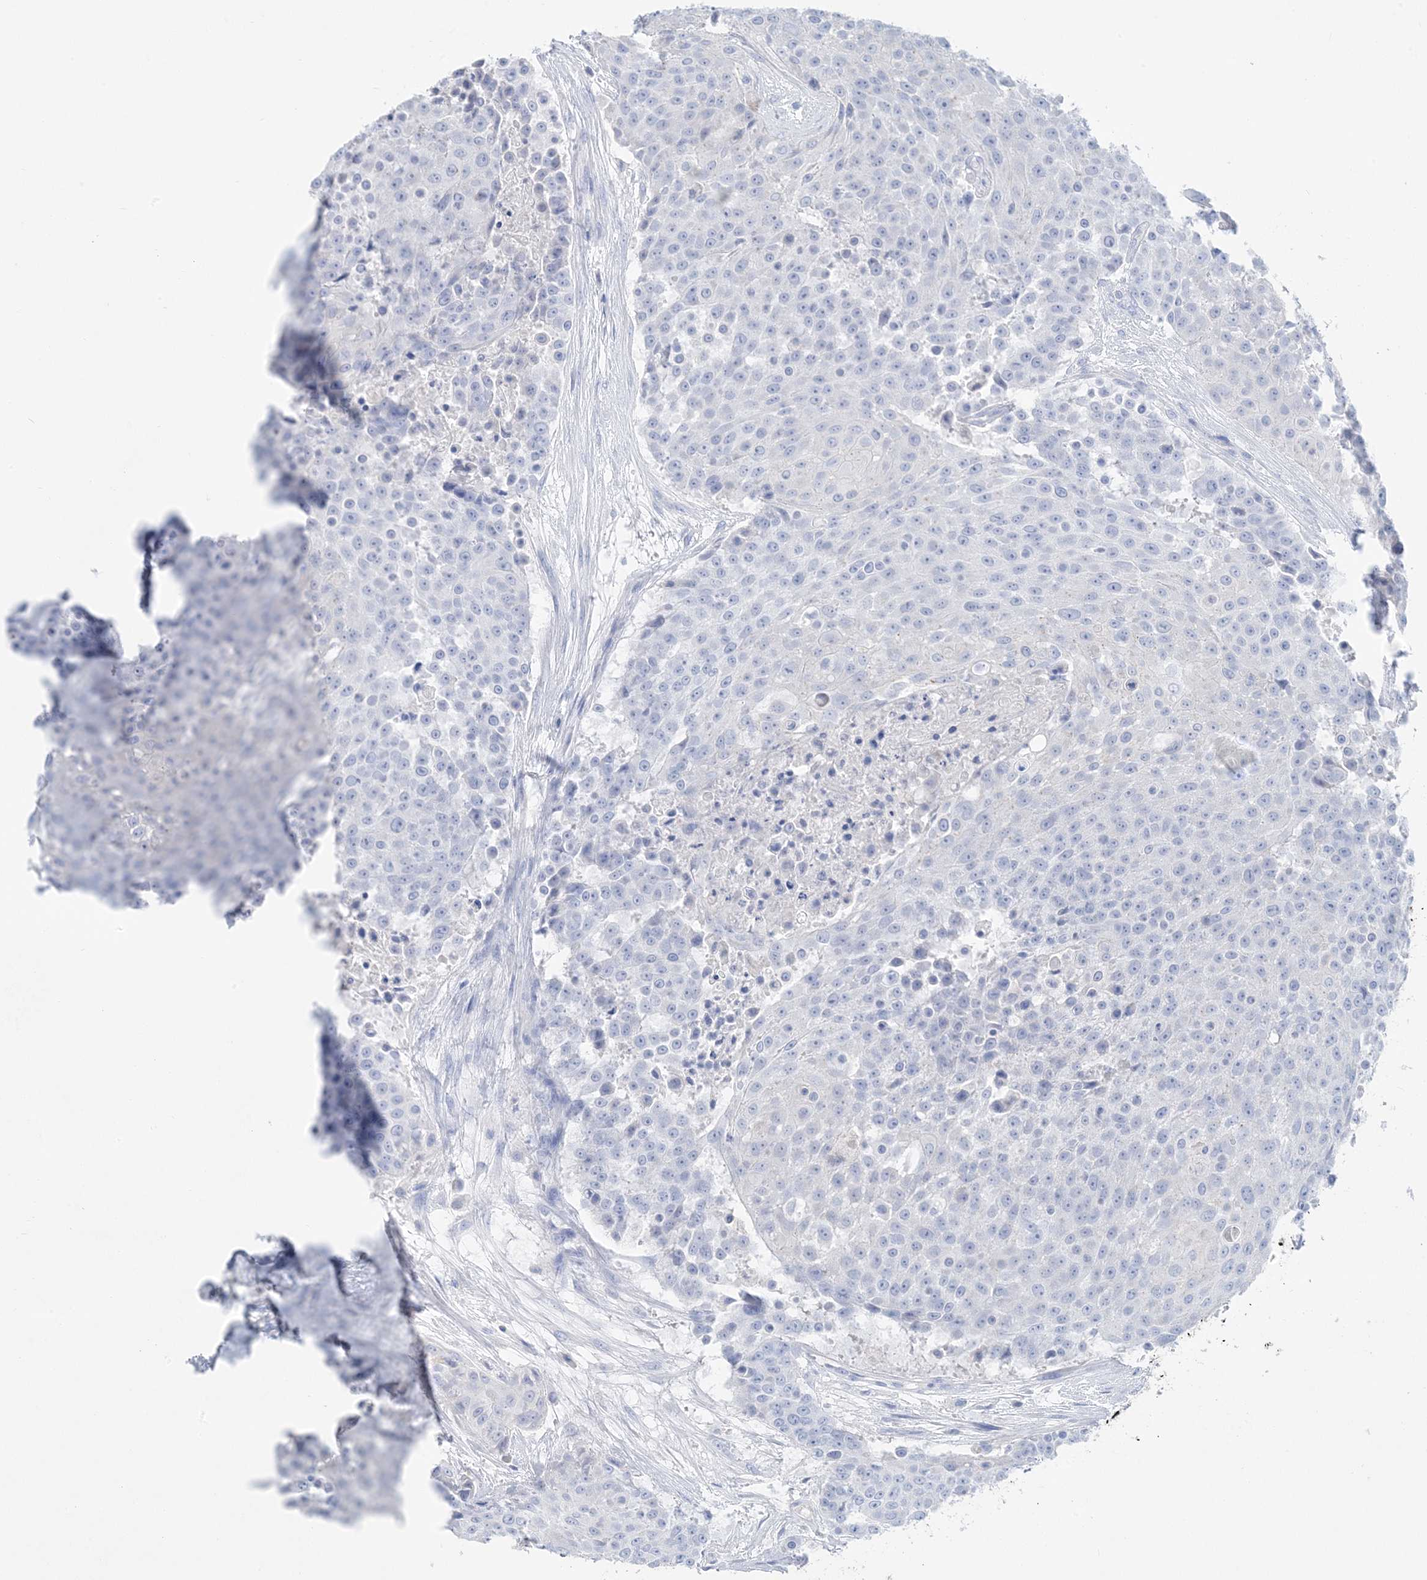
{"staining": {"intensity": "negative", "quantity": "none", "location": "none"}, "tissue": "urothelial cancer", "cell_type": "Tumor cells", "image_type": "cancer", "snomed": [{"axis": "morphology", "description": "Urothelial carcinoma, High grade"}, {"axis": "topography", "description": "Urinary bladder"}], "caption": "DAB immunohistochemical staining of human urothelial carcinoma (high-grade) demonstrates no significant positivity in tumor cells.", "gene": "SH3YL1", "patient": {"sex": "female", "age": 63}}